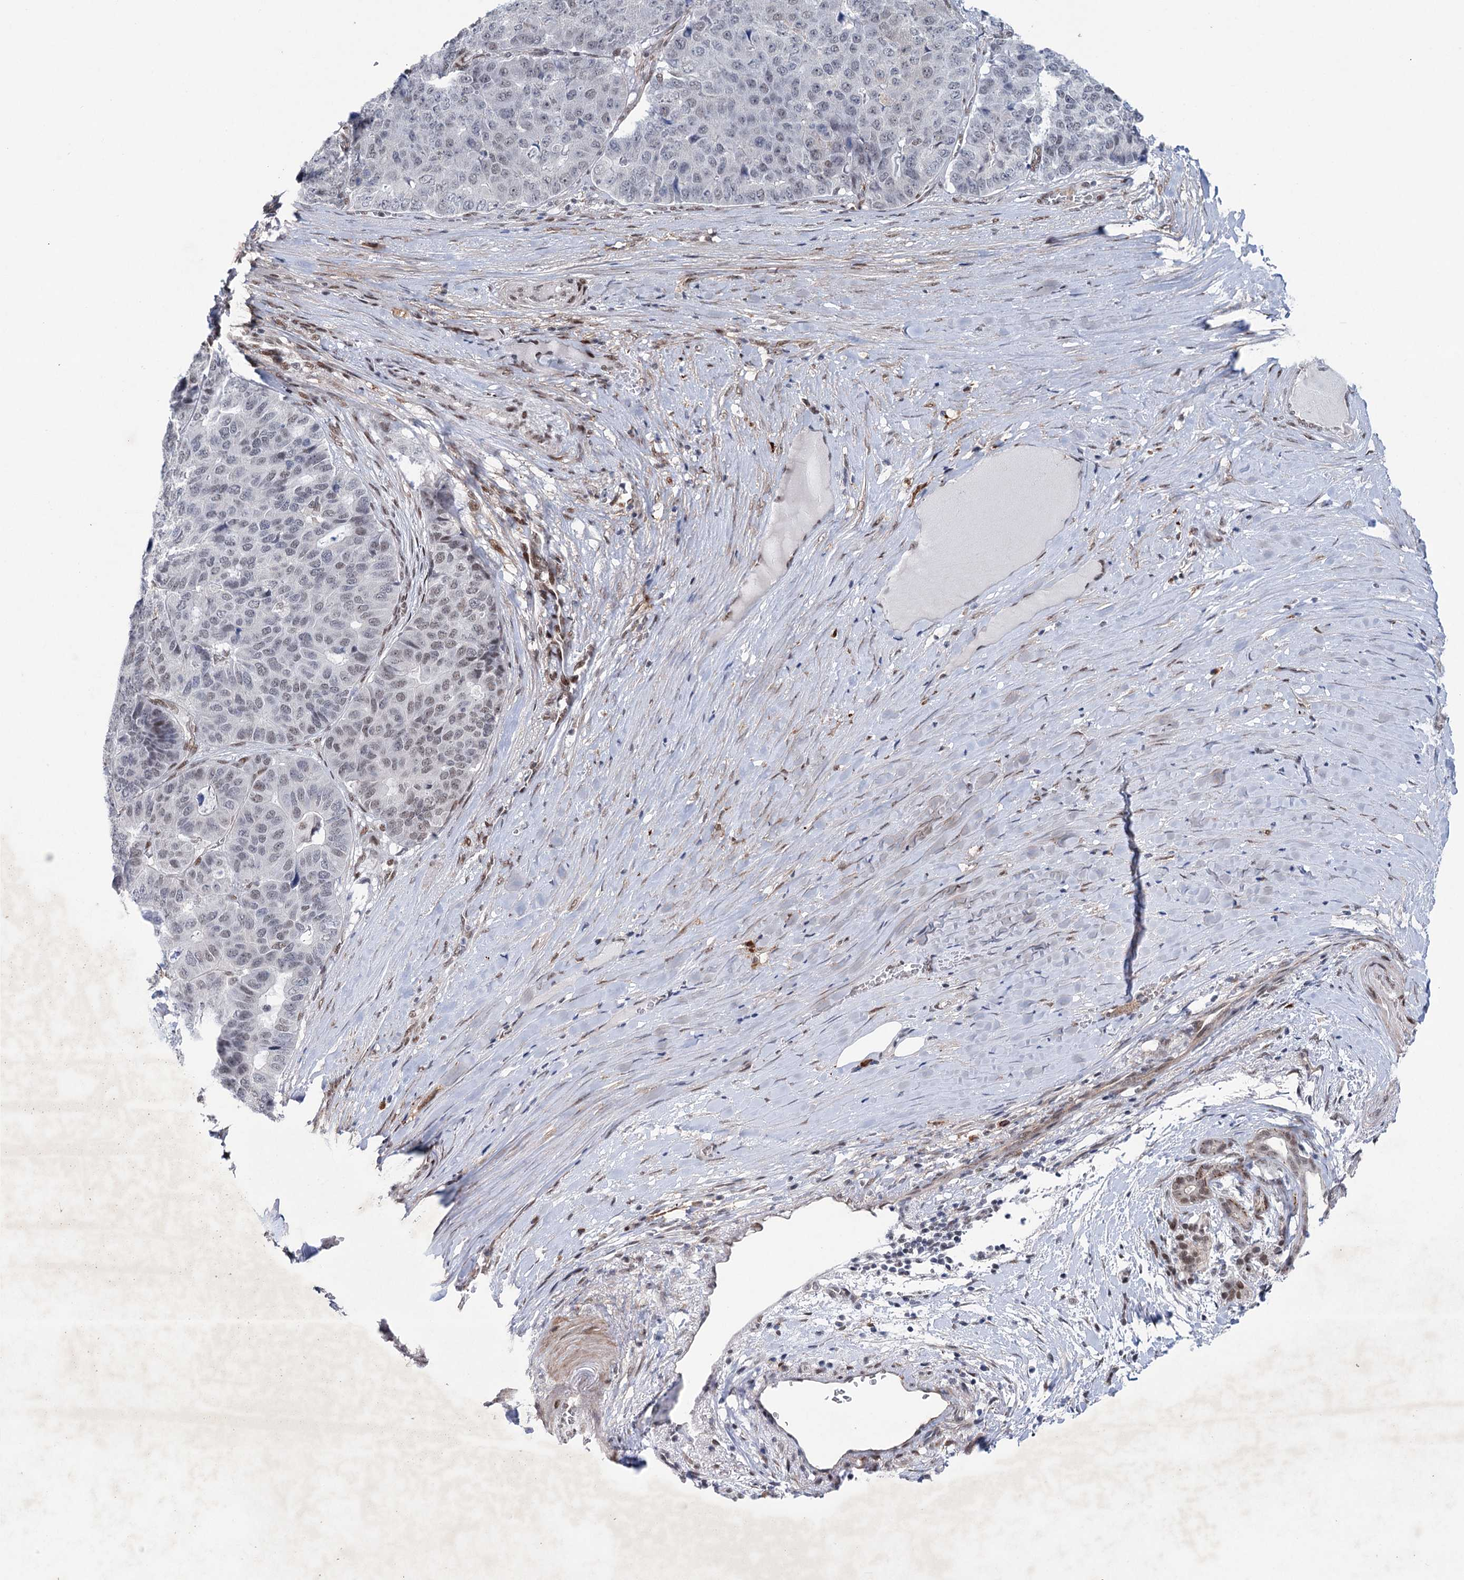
{"staining": {"intensity": "weak", "quantity": "<25%", "location": "nuclear"}, "tissue": "pancreatic cancer", "cell_type": "Tumor cells", "image_type": "cancer", "snomed": [{"axis": "morphology", "description": "Adenocarcinoma, NOS"}, {"axis": "topography", "description": "Pancreas"}], "caption": "The photomicrograph exhibits no significant positivity in tumor cells of pancreatic adenocarcinoma.", "gene": "FAM53A", "patient": {"sex": "male", "age": 50}}